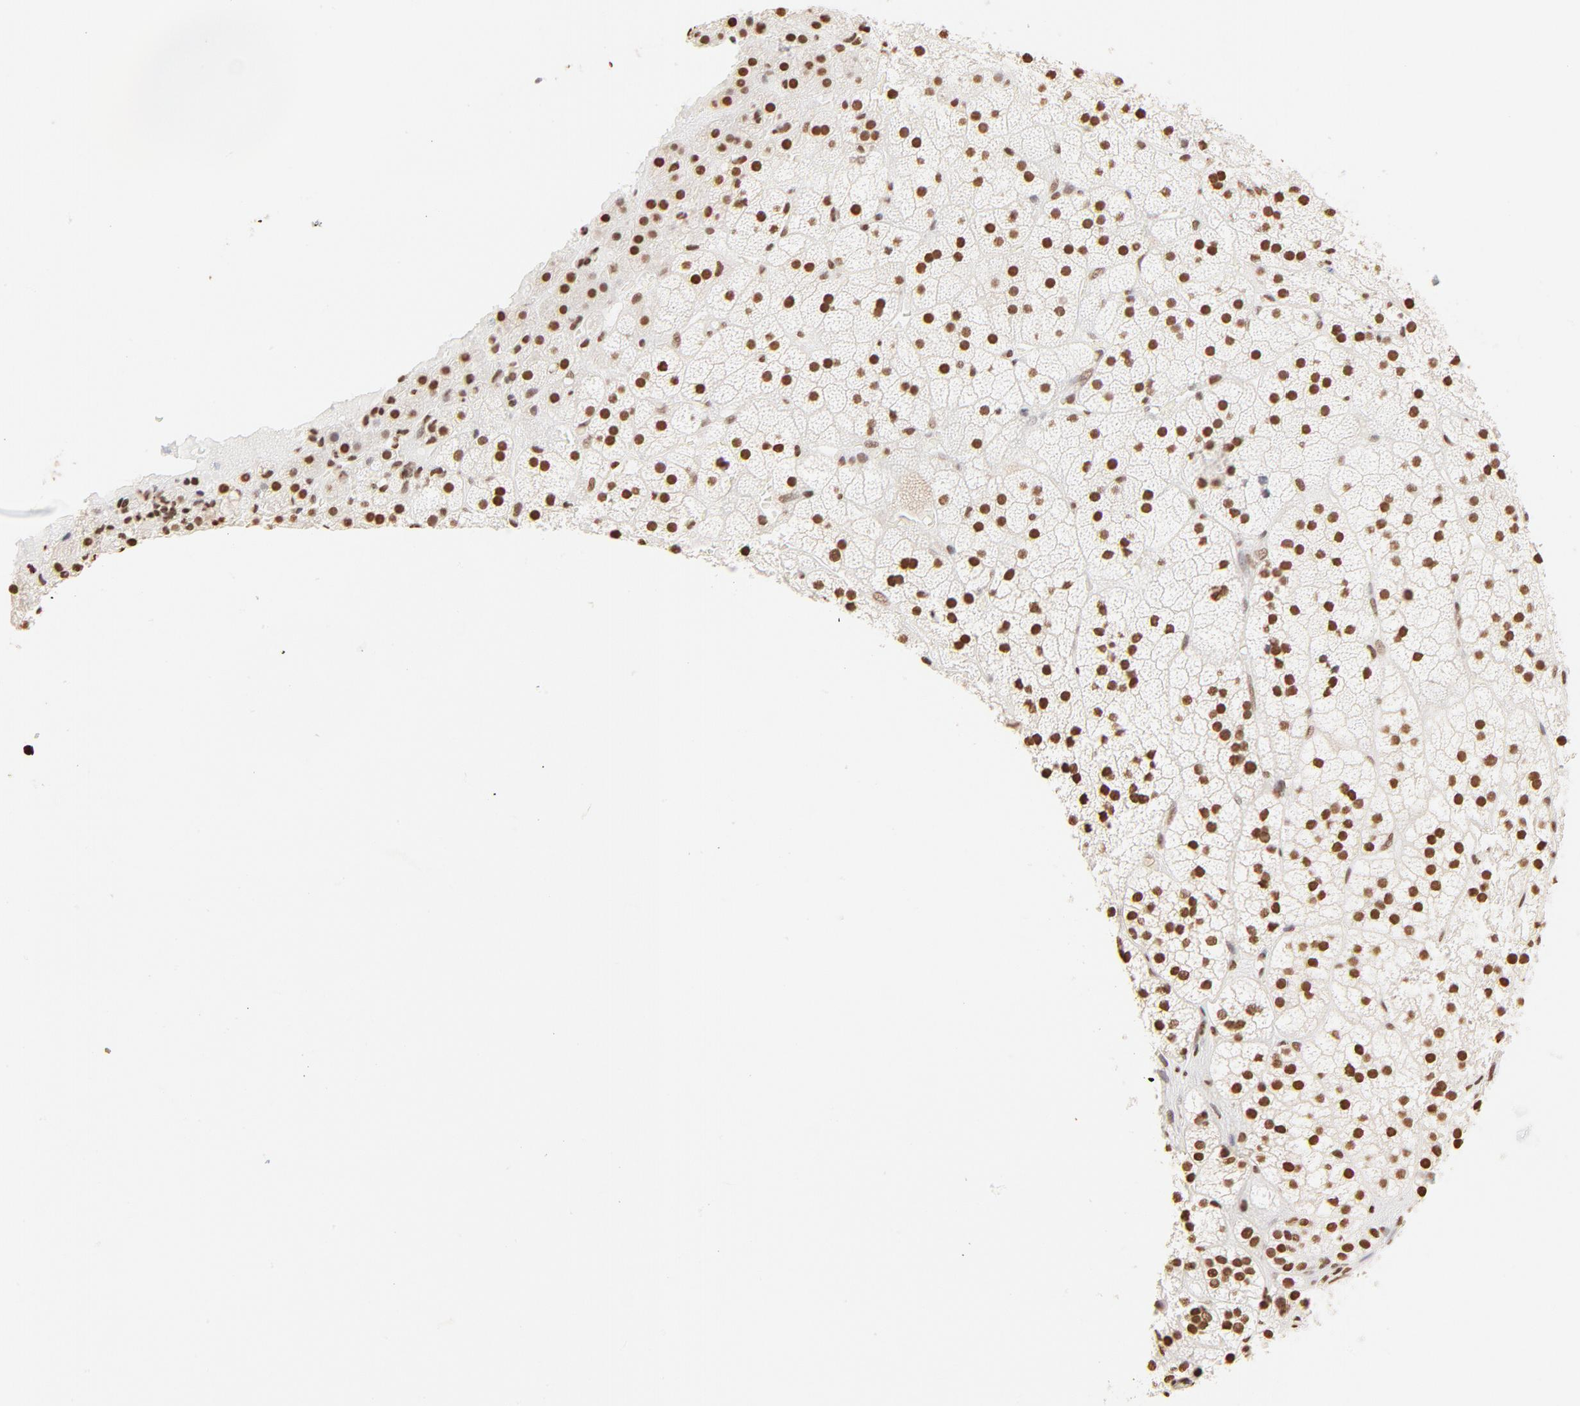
{"staining": {"intensity": "strong", "quantity": ">75%", "location": "cytoplasmic/membranous,nuclear"}, "tissue": "adrenal gland", "cell_type": "Glandular cells", "image_type": "normal", "snomed": [{"axis": "morphology", "description": "Normal tissue, NOS"}, {"axis": "topography", "description": "Adrenal gland"}], "caption": "Human adrenal gland stained with a brown dye reveals strong cytoplasmic/membranous,nuclear positive positivity in about >75% of glandular cells.", "gene": "ZNF540", "patient": {"sex": "male", "age": 35}}